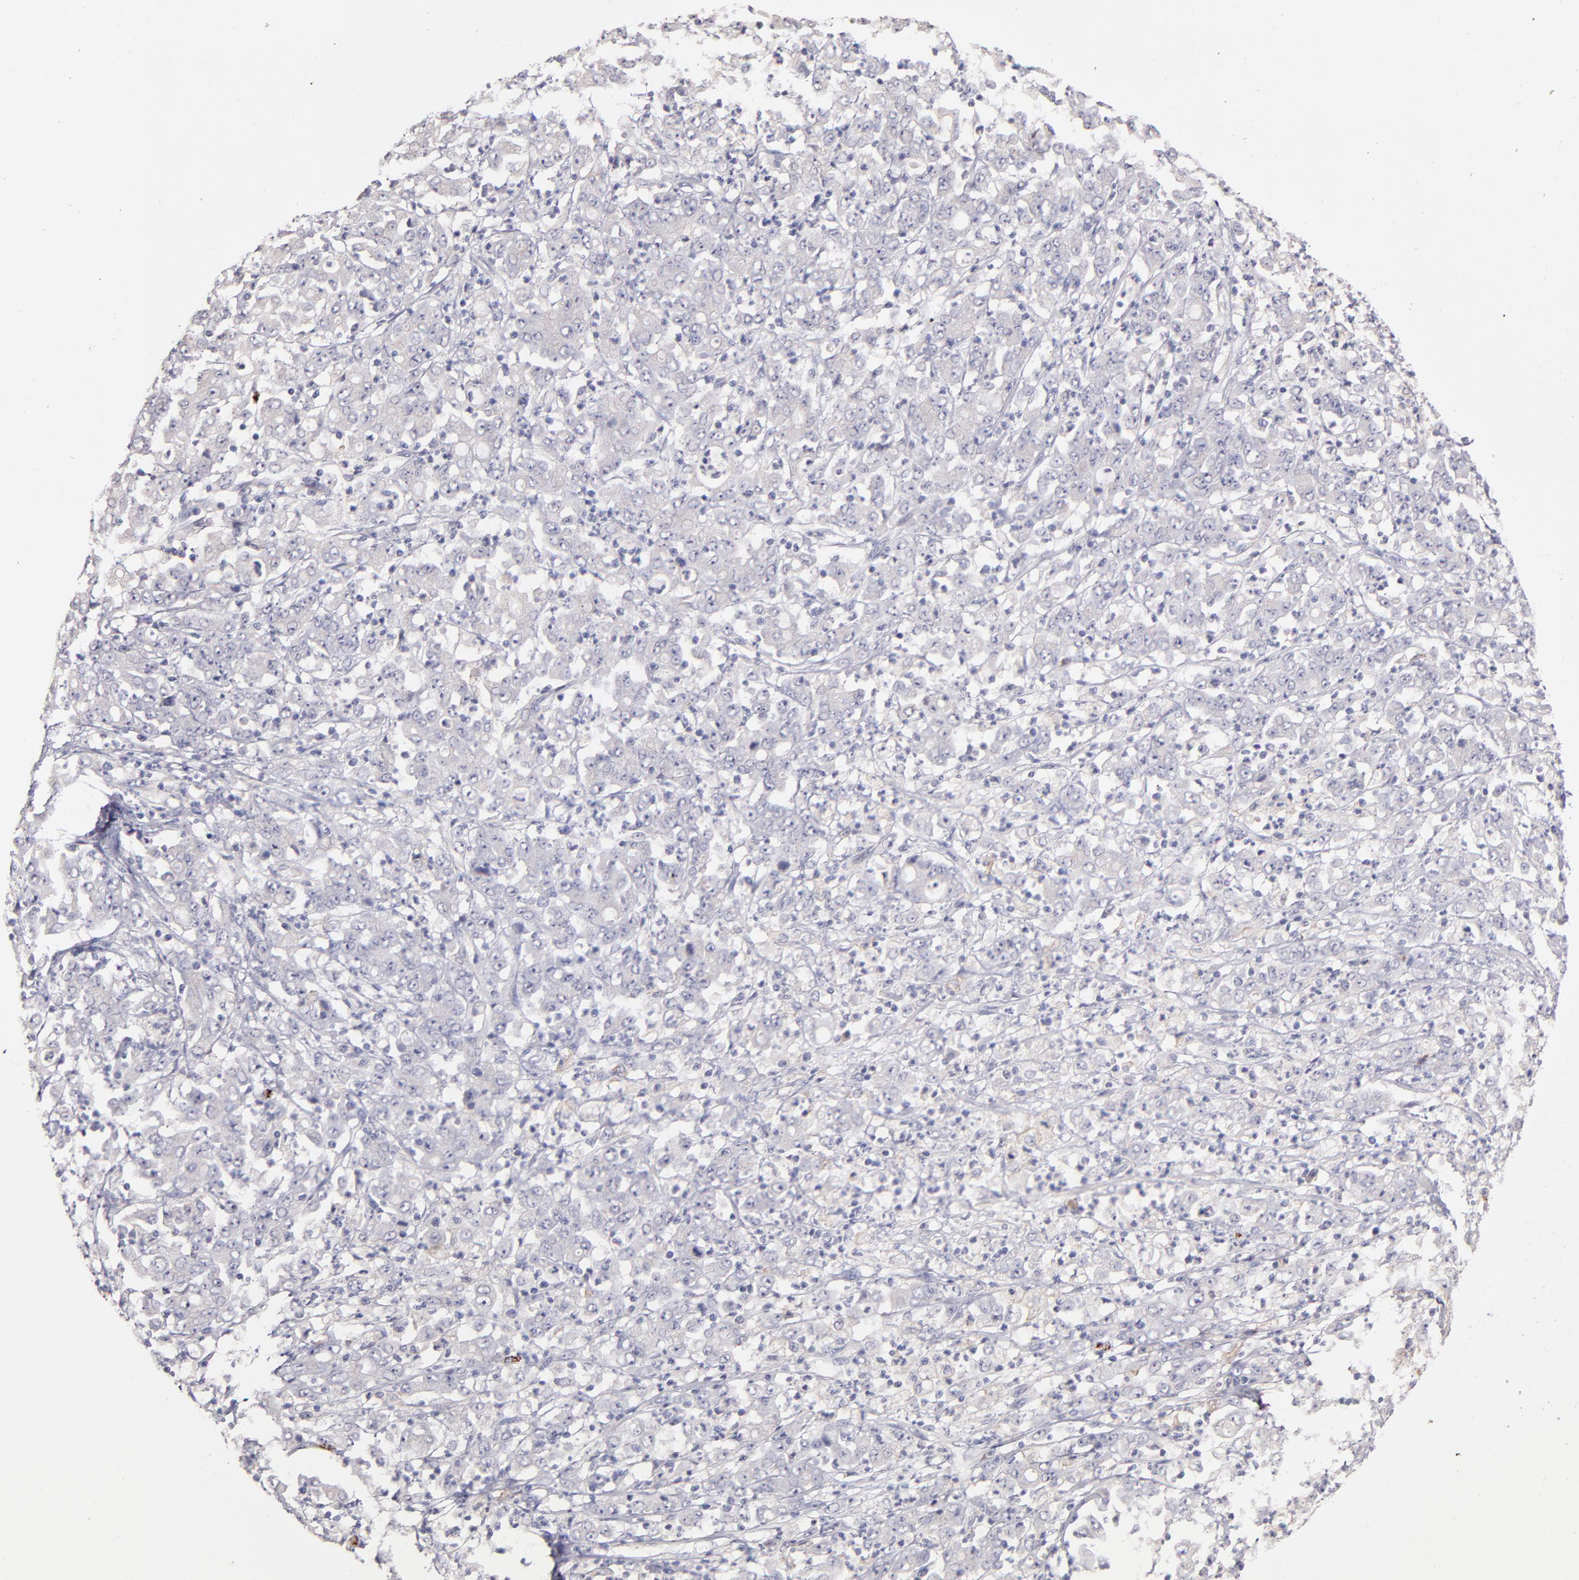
{"staining": {"intensity": "negative", "quantity": "none", "location": "none"}, "tissue": "stomach cancer", "cell_type": "Tumor cells", "image_type": "cancer", "snomed": [{"axis": "morphology", "description": "Adenocarcinoma, NOS"}, {"axis": "topography", "description": "Stomach, lower"}], "caption": "The immunohistochemistry histopathology image has no significant expression in tumor cells of stomach adenocarcinoma tissue.", "gene": "GLDC", "patient": {"sex": "female", "age": 71}}